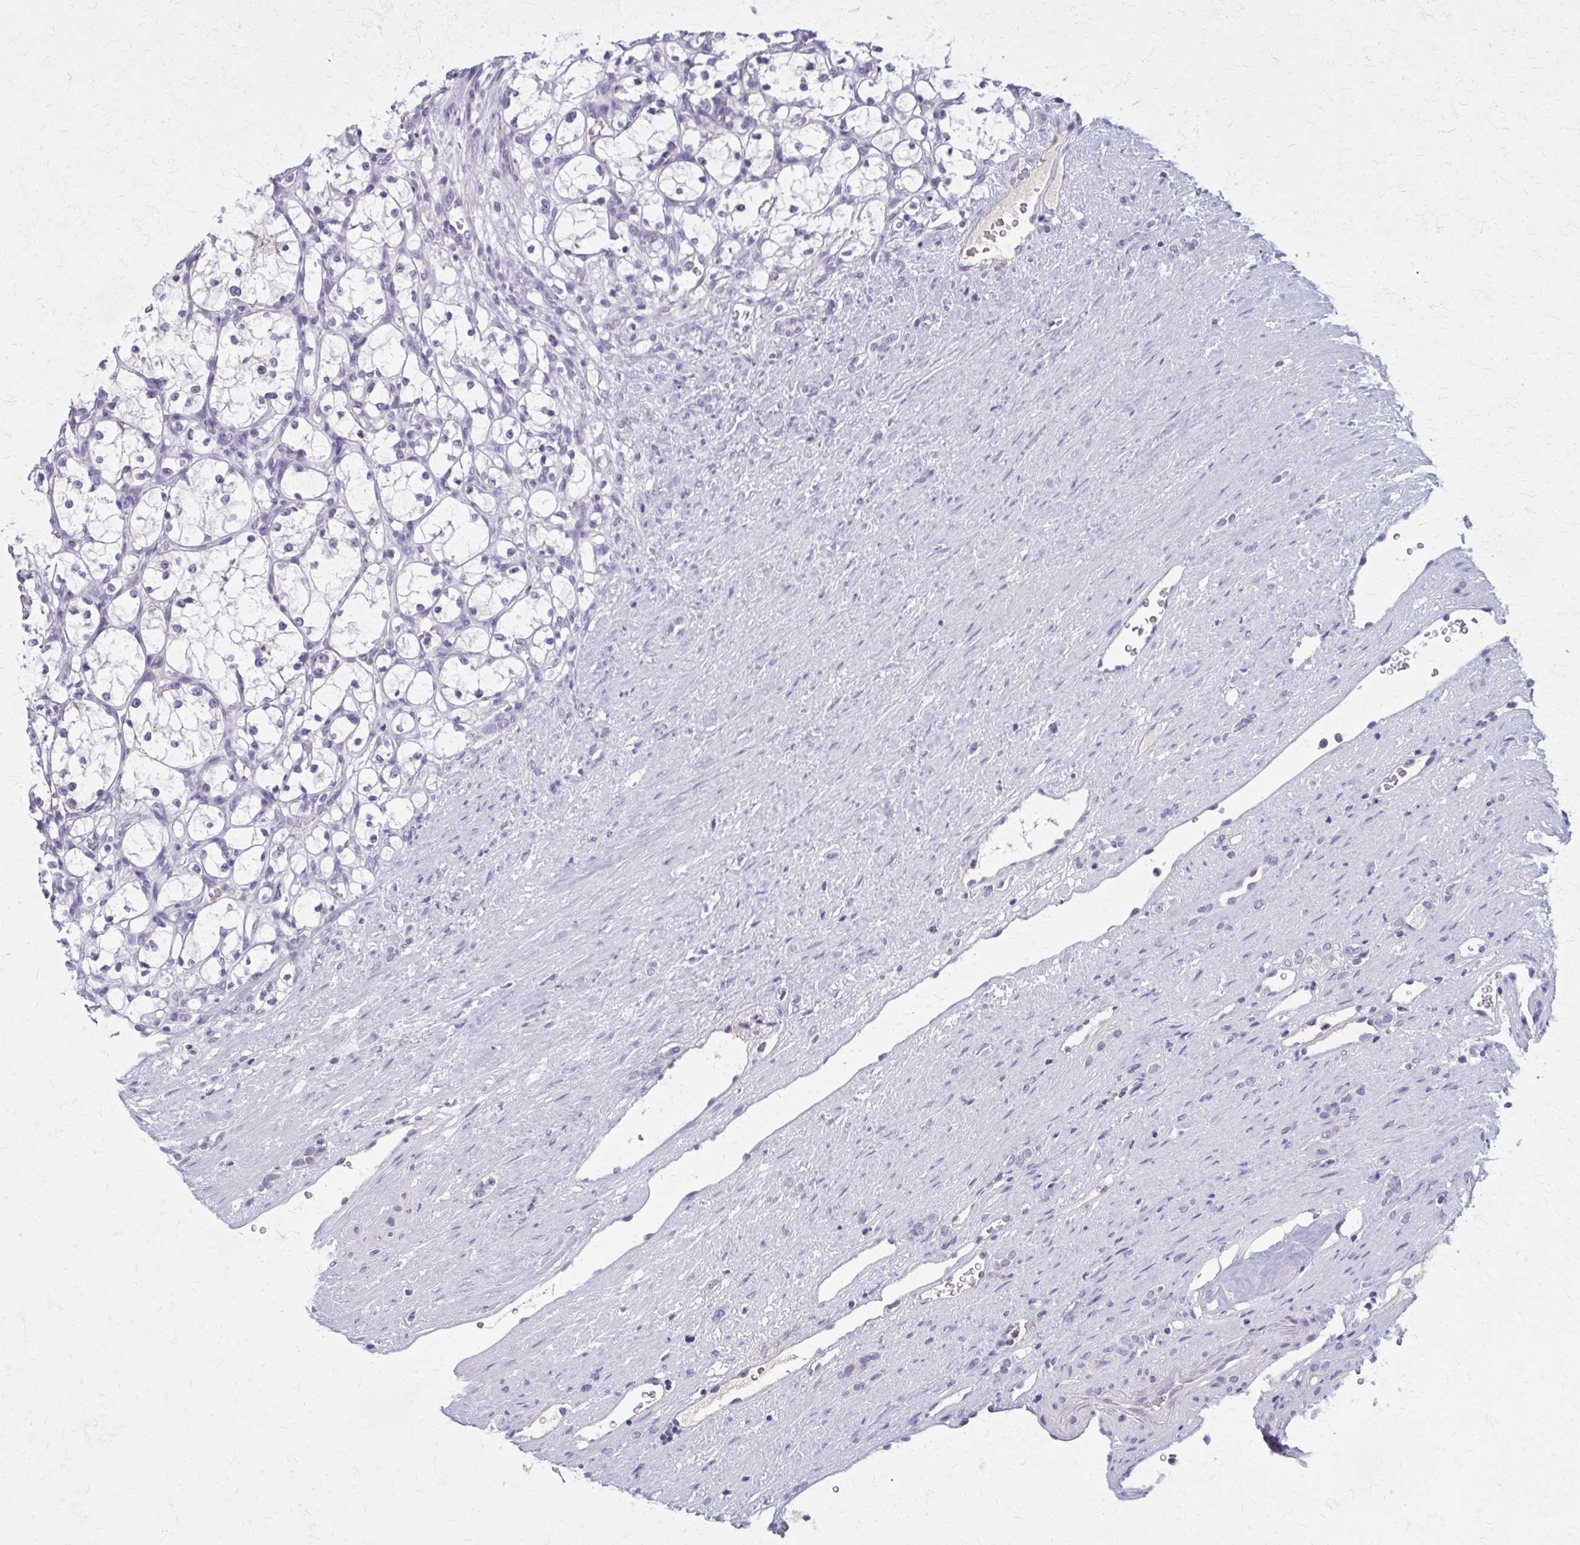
{"staining": {"intensity": "negative", "quantity": "none", "location": "none"}, "tissue": "renal cancer", "cell_type": "Tumor cells", "image_type": "cancer", "snomed": [{"axis": "morphology", "description": "Adenocarcinoma, NOS"}, {"axis": "topography", "description": "Kidney"}], "caption": "Image shows no protein positivity in tumor cells of adenocarcinoma (renal) tissue.", "gene": "OR4A47", "patient": {"sex": "female", "age": 69}}